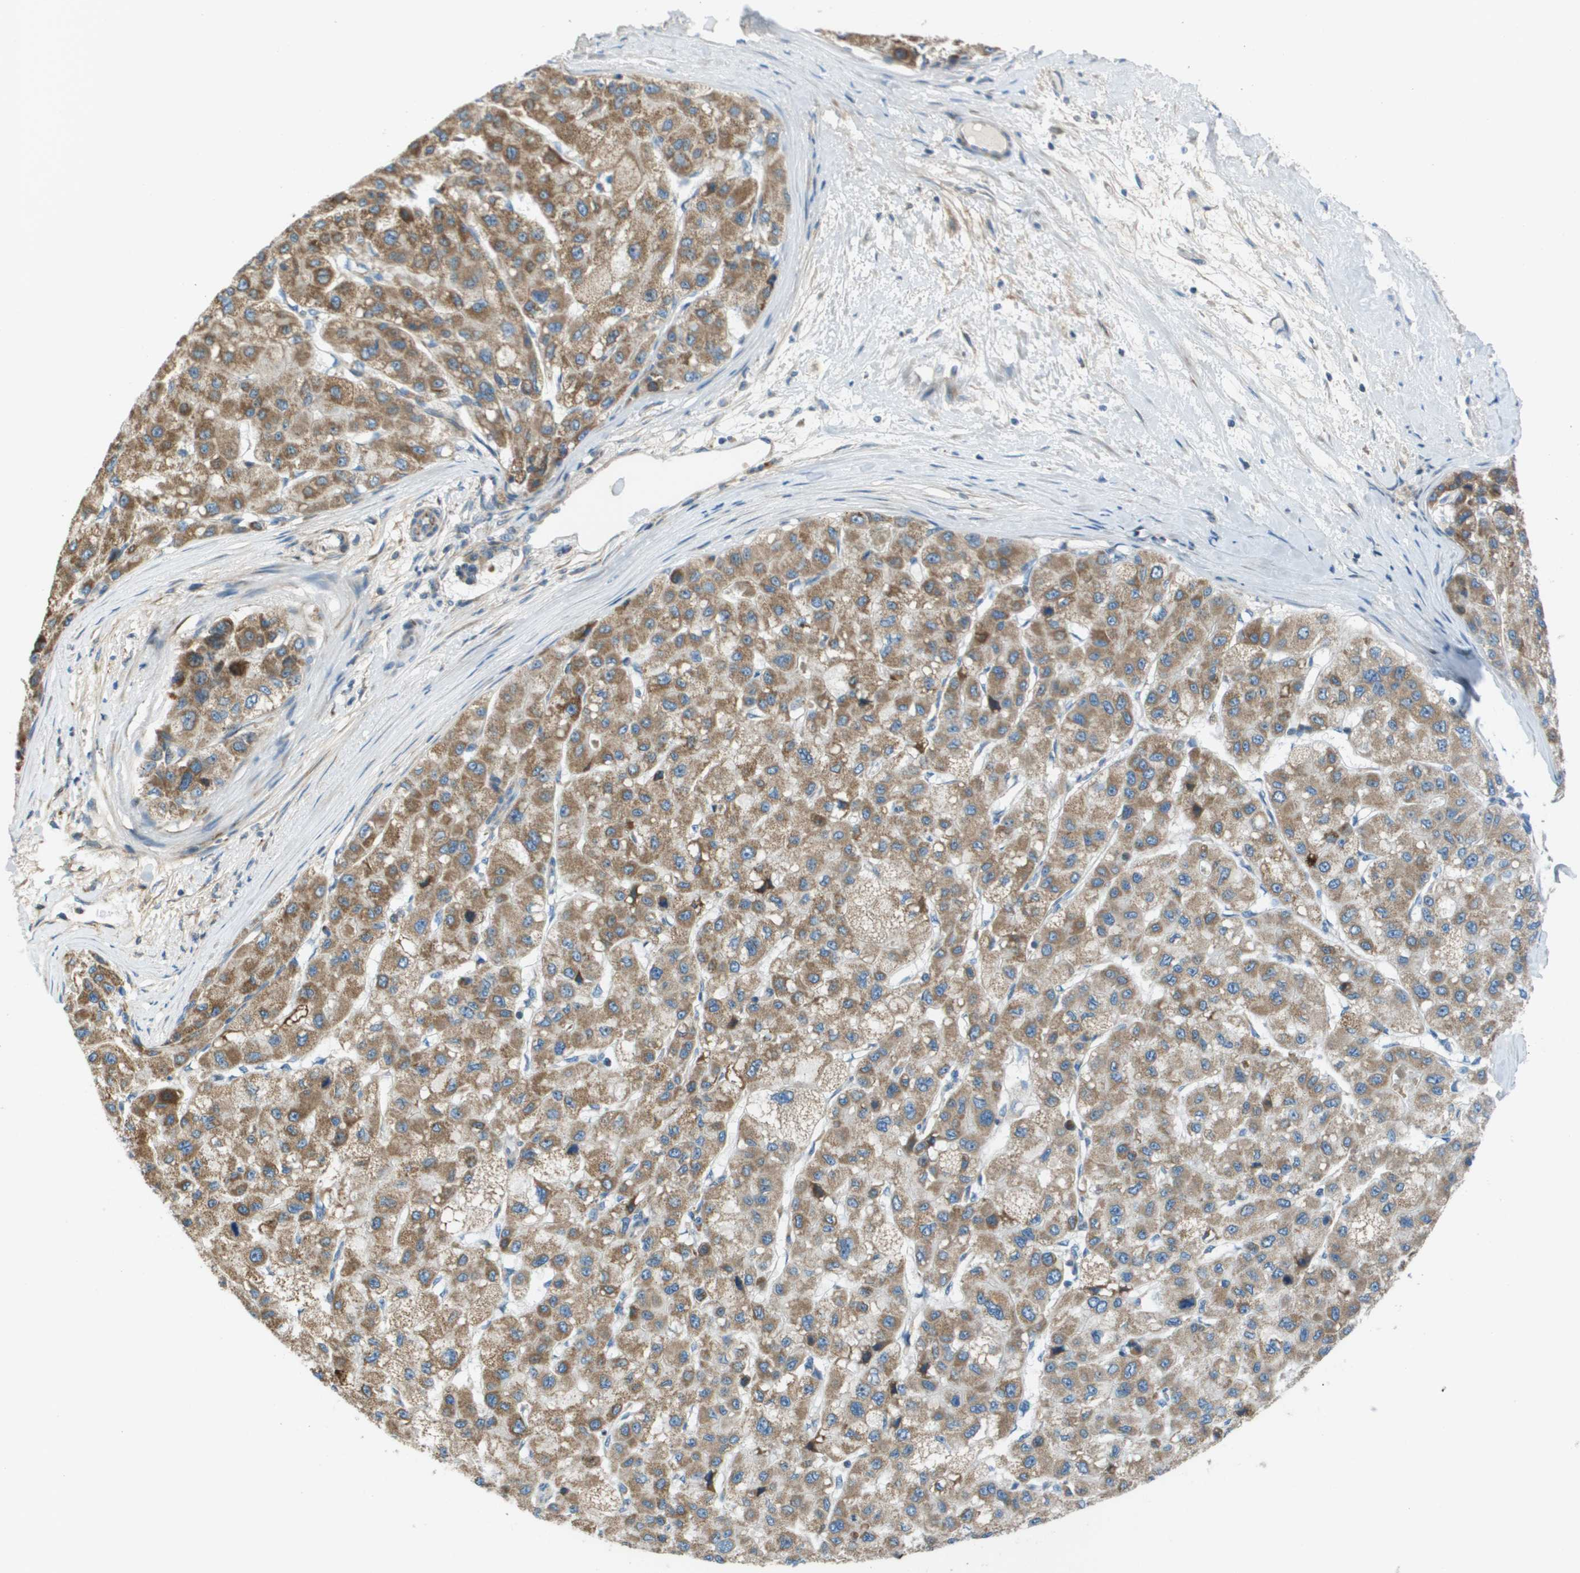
{"staining": {"intensity": "moderate", "quantity": ">75%", "location": "cytoplasmic/membranous"}, "tissue": "liver cancer", "cell_type": "Tumor cells", "image_type": "cancer", "snomed": [{"axis": "morphology", "description": "Carcinoma, Hepatocellular, NOS"}, {"axis": "topography", "description": "Liver"}], "caption": "Brown immunohistochemical staining in liver cancer (hepatocellular carcinoma) shows moderate cytoplasmic/membranous positivity in approximately >75% of tumor cells.", "gene": "GALNT6", "patient": {"sex": "male", "age": 80}}